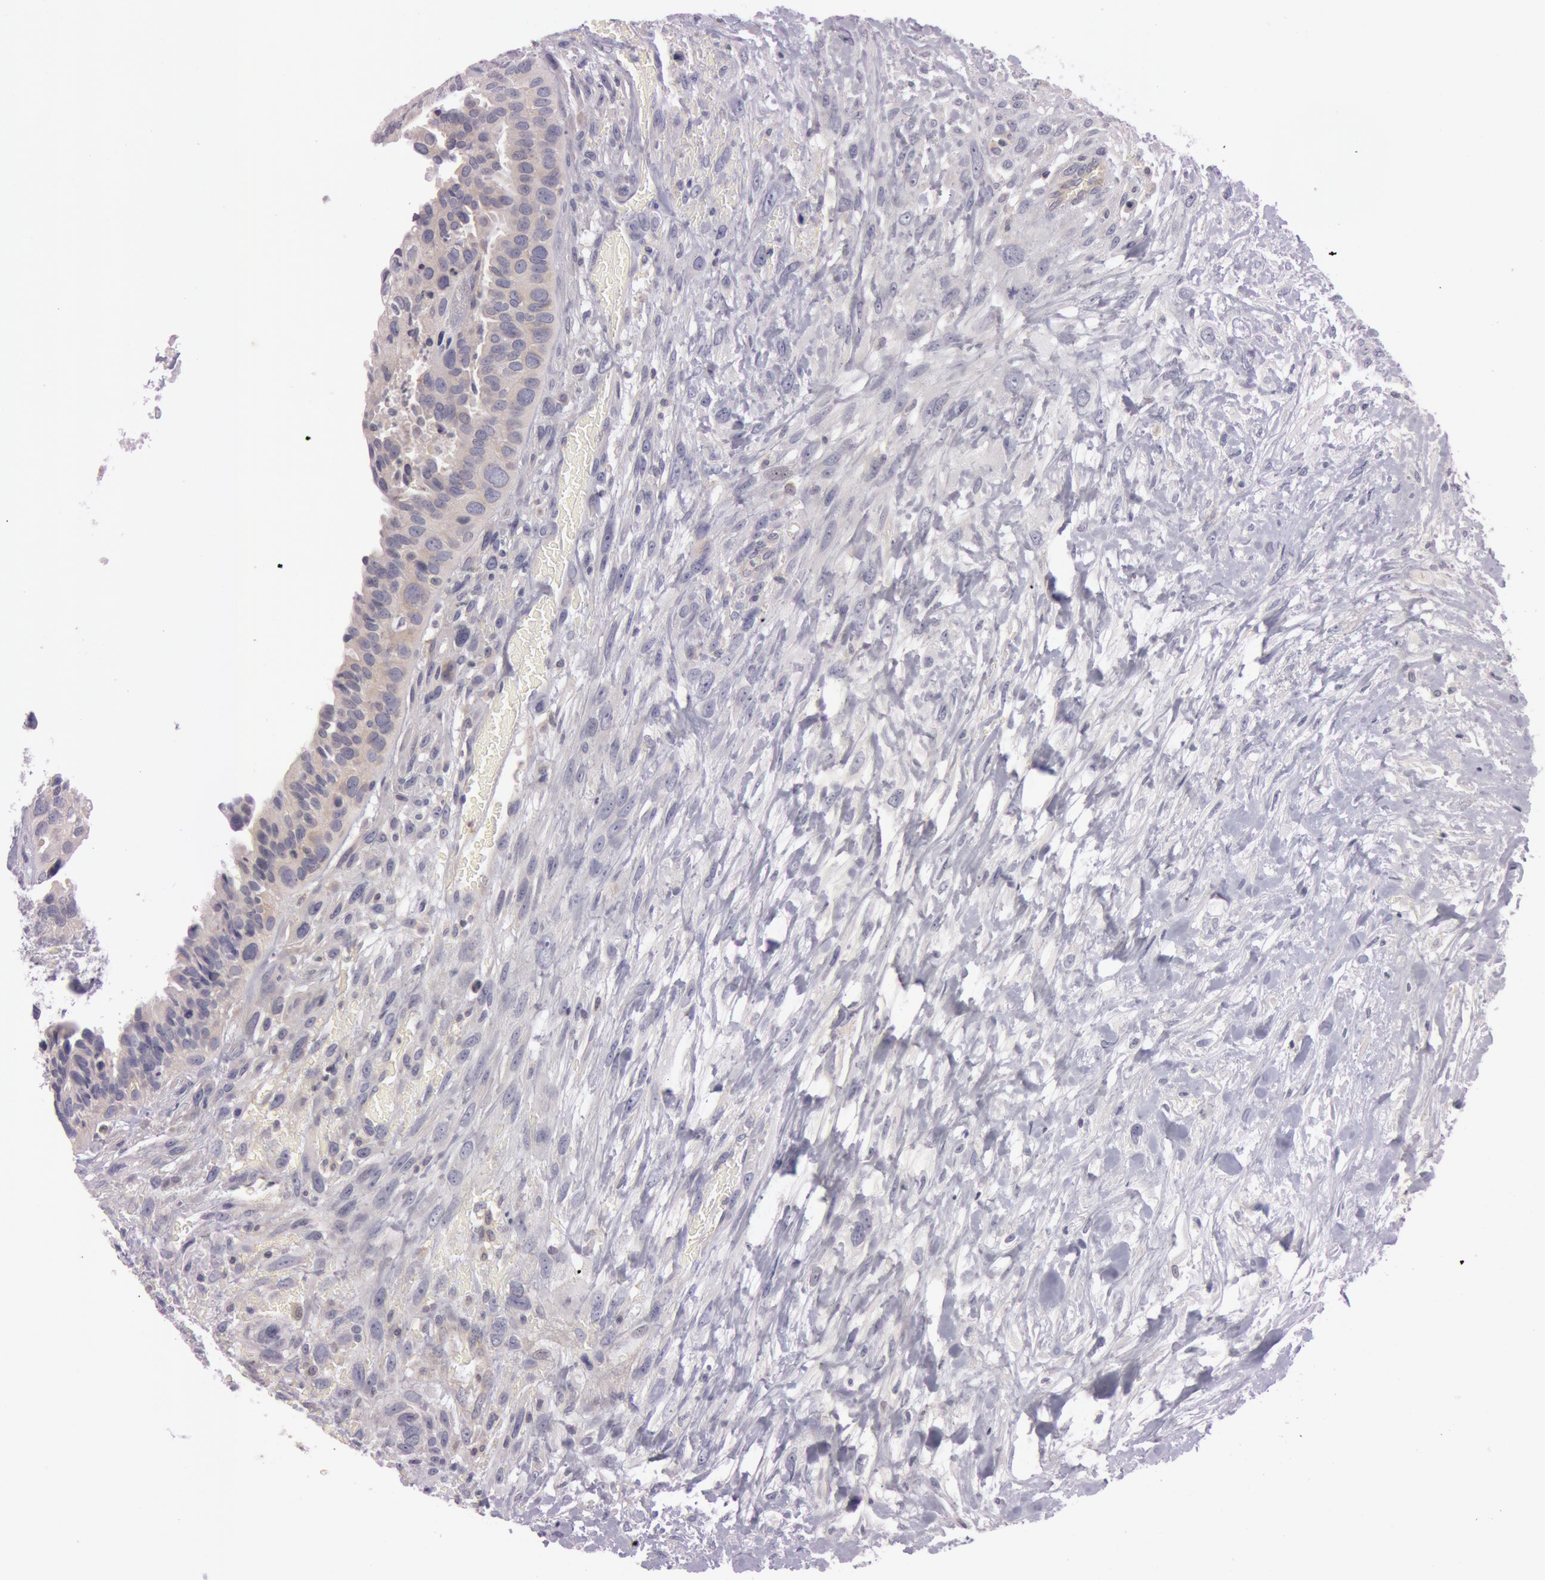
{"staining": {"intensity": "moderate", "quantity": "25%-75%", "location": "cytoplasmic/membranous"}, "tissue": "breast cancer", "cell_type": "Tumor cells", "image_type": "cancer", "snomed": [{"axis": "morphology", "description": "Neoplasm, malignant, NOS"}, {"axis": "topography", "description": "Breast"}], "caption": "This photomicrograph displays breast neoplasm (malignant) stained with immunohistochemistry to label a protein in brown. The cytoplasmic/membranous of tumor cells show moderate positivity for the protein. Nuclei are counter-stained blue.", "gene": "RALGAPA1", "patient": {"sex": "female", "age": 50}}